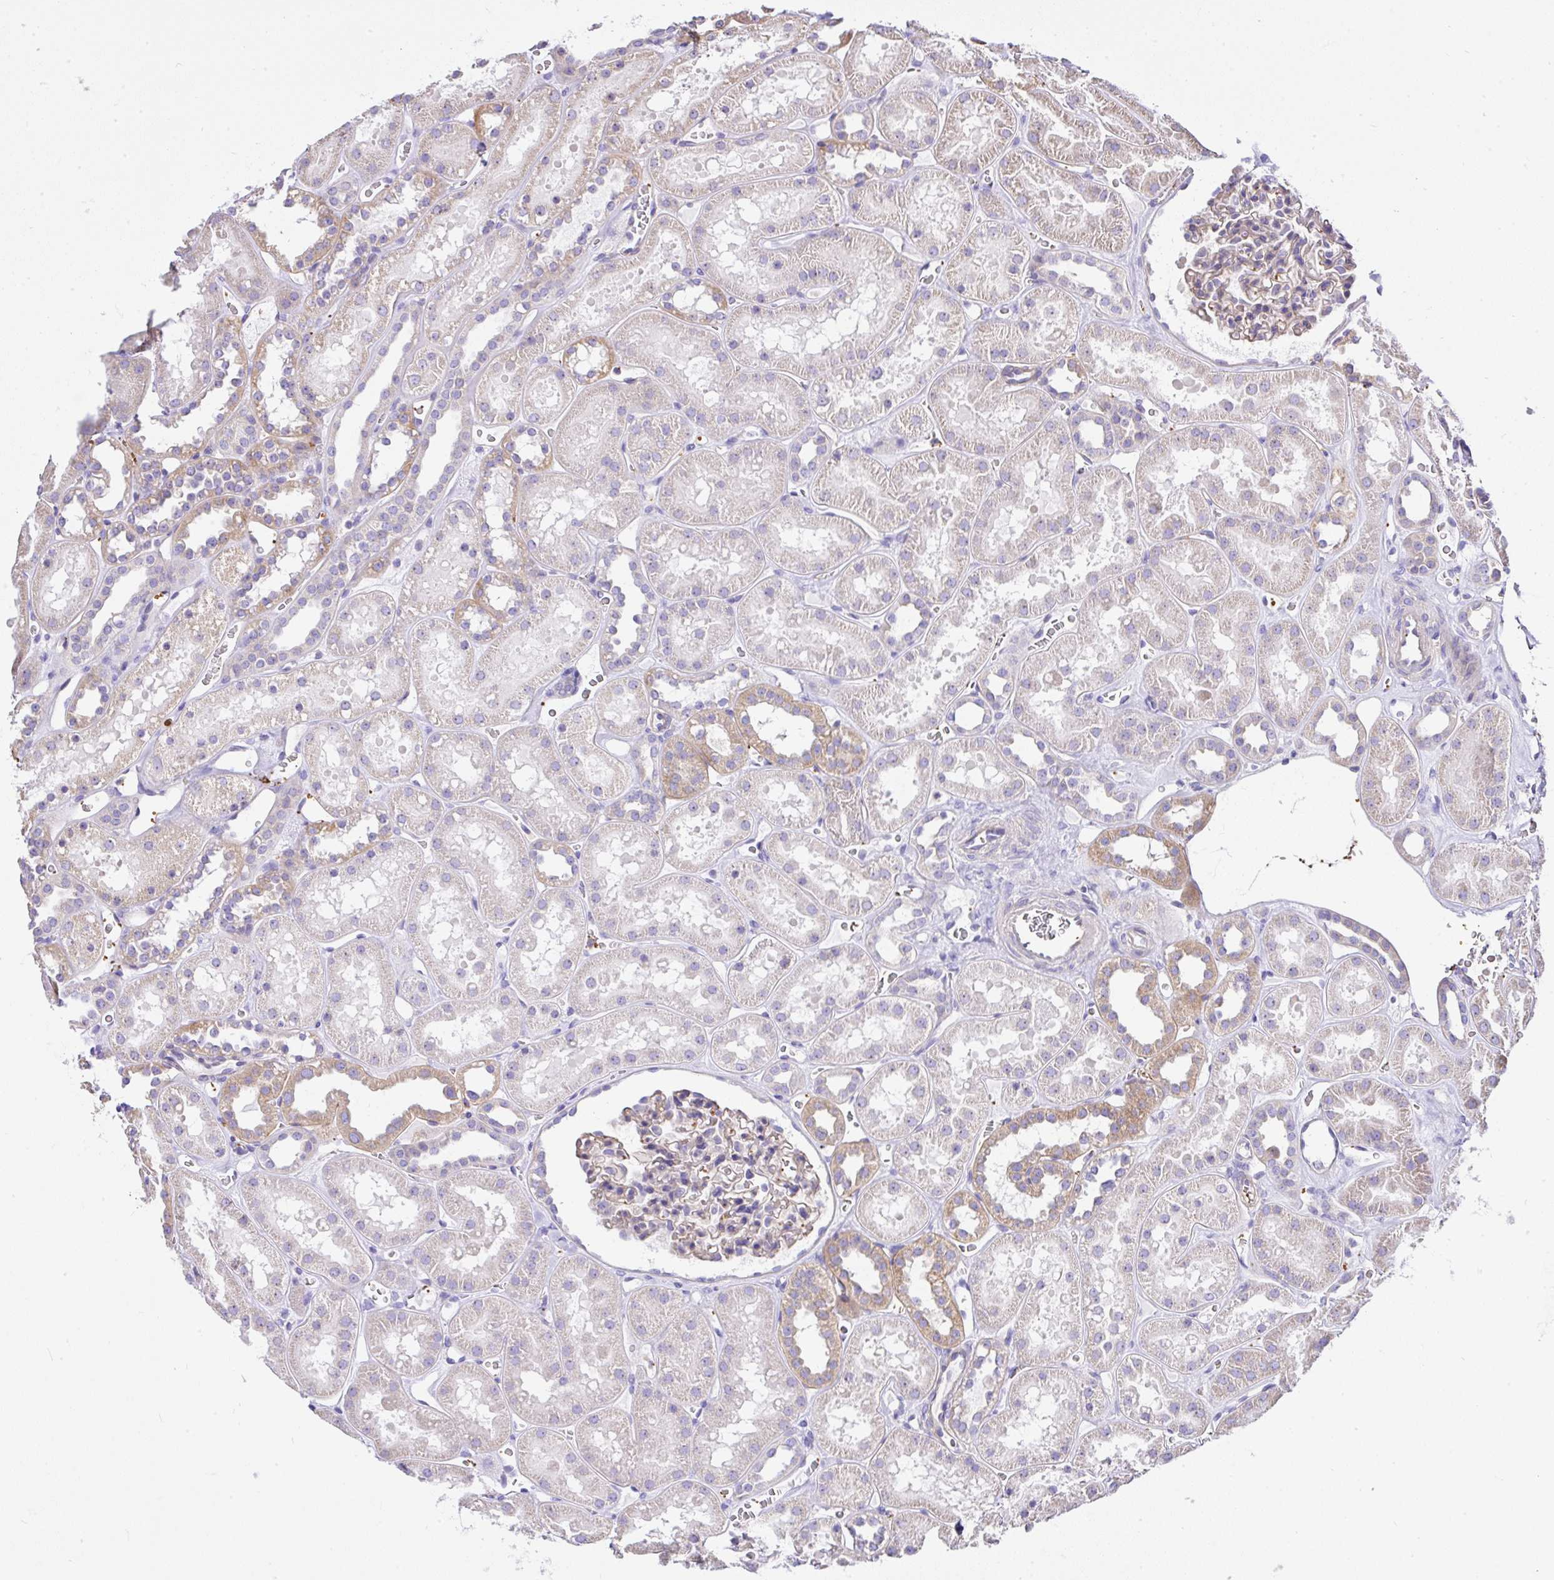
{"staining": {"intensity": "weak", "quantity": "25%-75%", "location": "cytoplasmic/membranous"}, "tissue": "kidney", "cell_type": "Cells in glomeruli", "image_type": "normal", "snomed": [{"axis": "morphology", "description": "Normal tissue, NOS"}, {"axis": "topography", "description": "Kidney"}], "caption": "Immunohistochemistry photomicrograph of unremarkable kidney: kidney stained using IHC demonstrates low levels of weak protein expression localized specifically in the cytoplasmic/membranous of cells in glomeruli, appearing as a cytoplasmic/membranous brown color.", "gene": "CCDC142", "patient": {"sex": "female", "age": 41}}